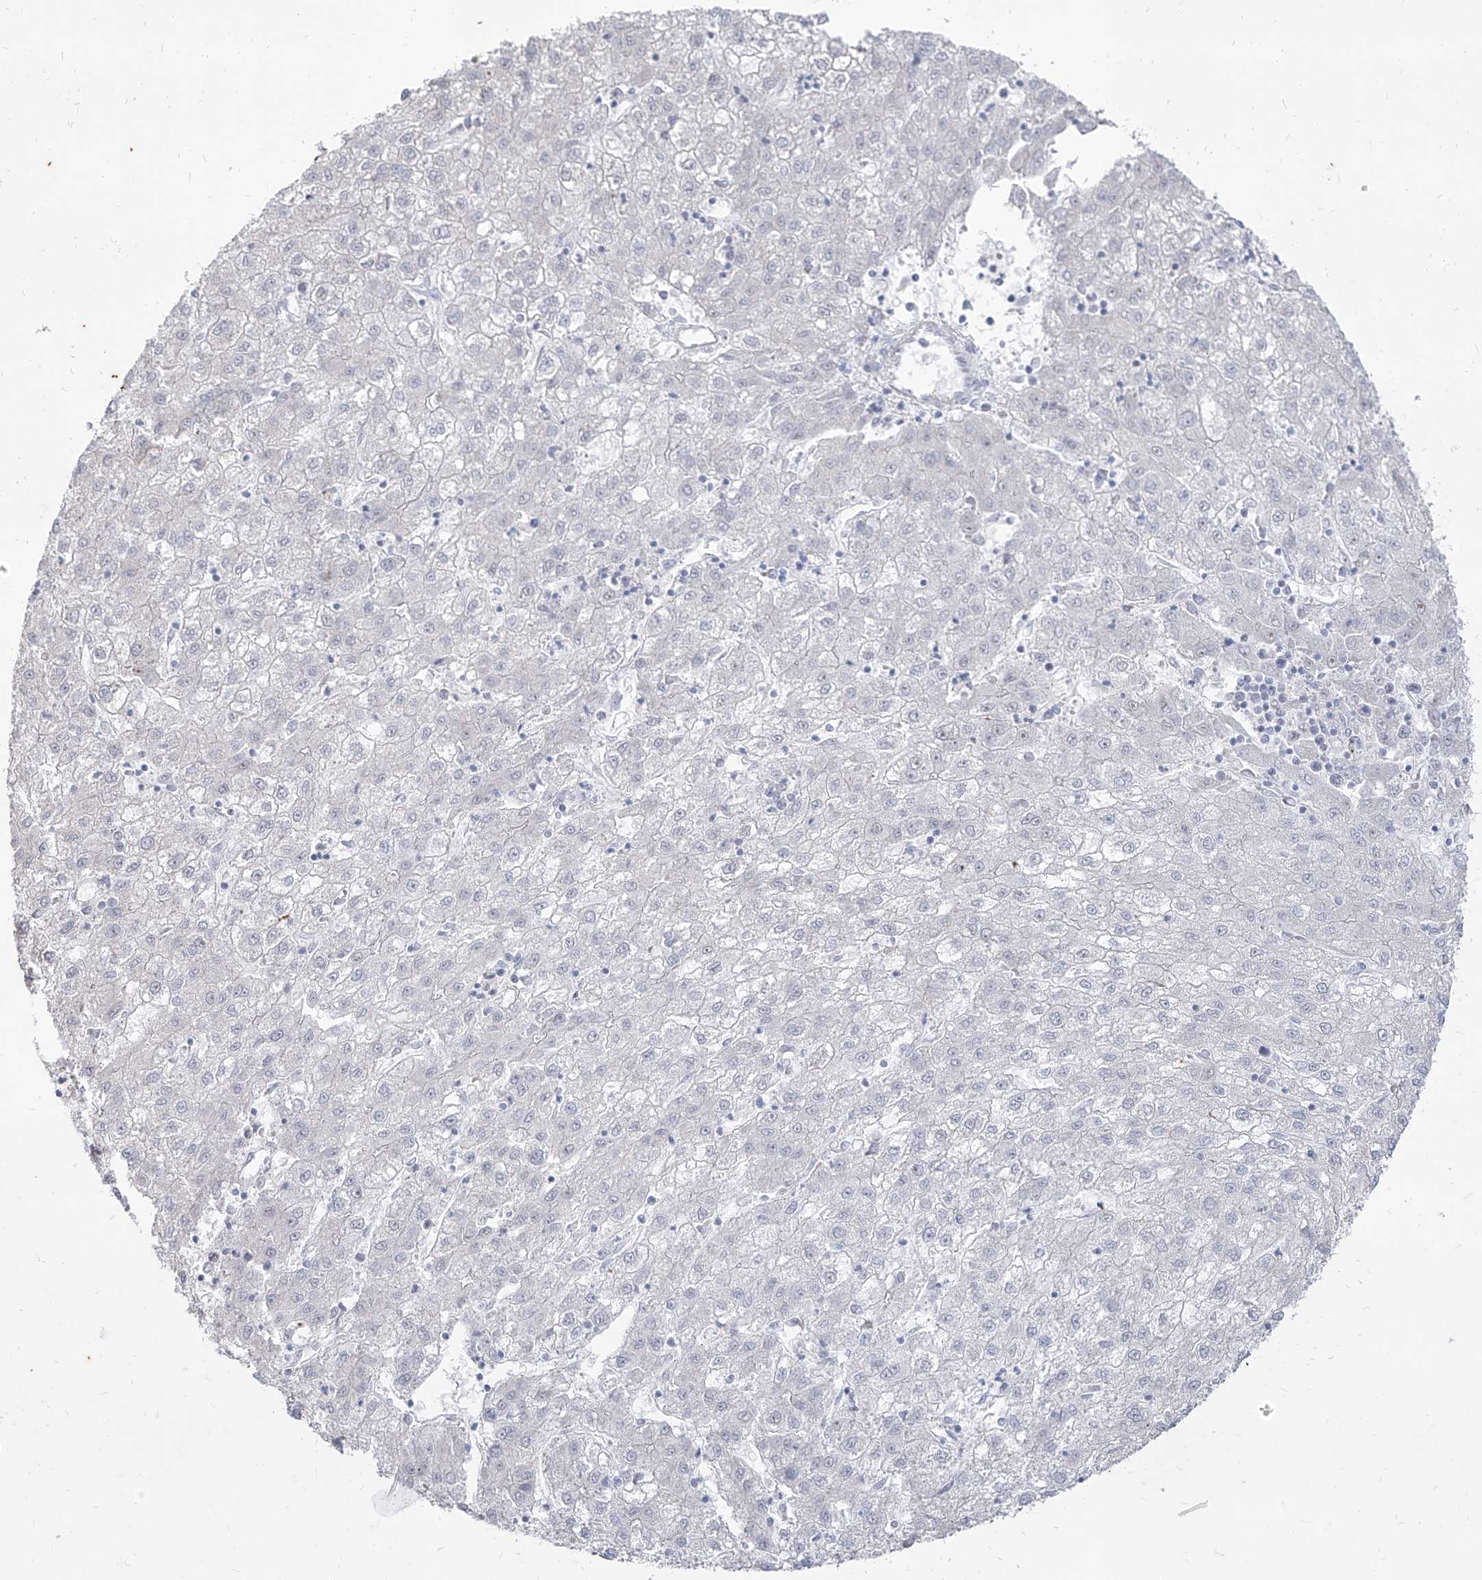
{"staining": {"intensity": "negative", "quantity": "none", "location": "none"}, "tissue": "liver cancer", "cell_type": "Tumor cells", "image_type": "cancer", "snomed": [{"axis": "morphology", "description": "Carcinoma, Hepatocellular, NOS"}, {"axis": "topography", "description": "Liver"}], "caption": "Immunohistochemistry (IHC) of human hepatocellular carcinoma (liver) reveals no expression in tumor cells.", "gene": "PHF20L1", "patient": {"sex": "male", "age": 72}}